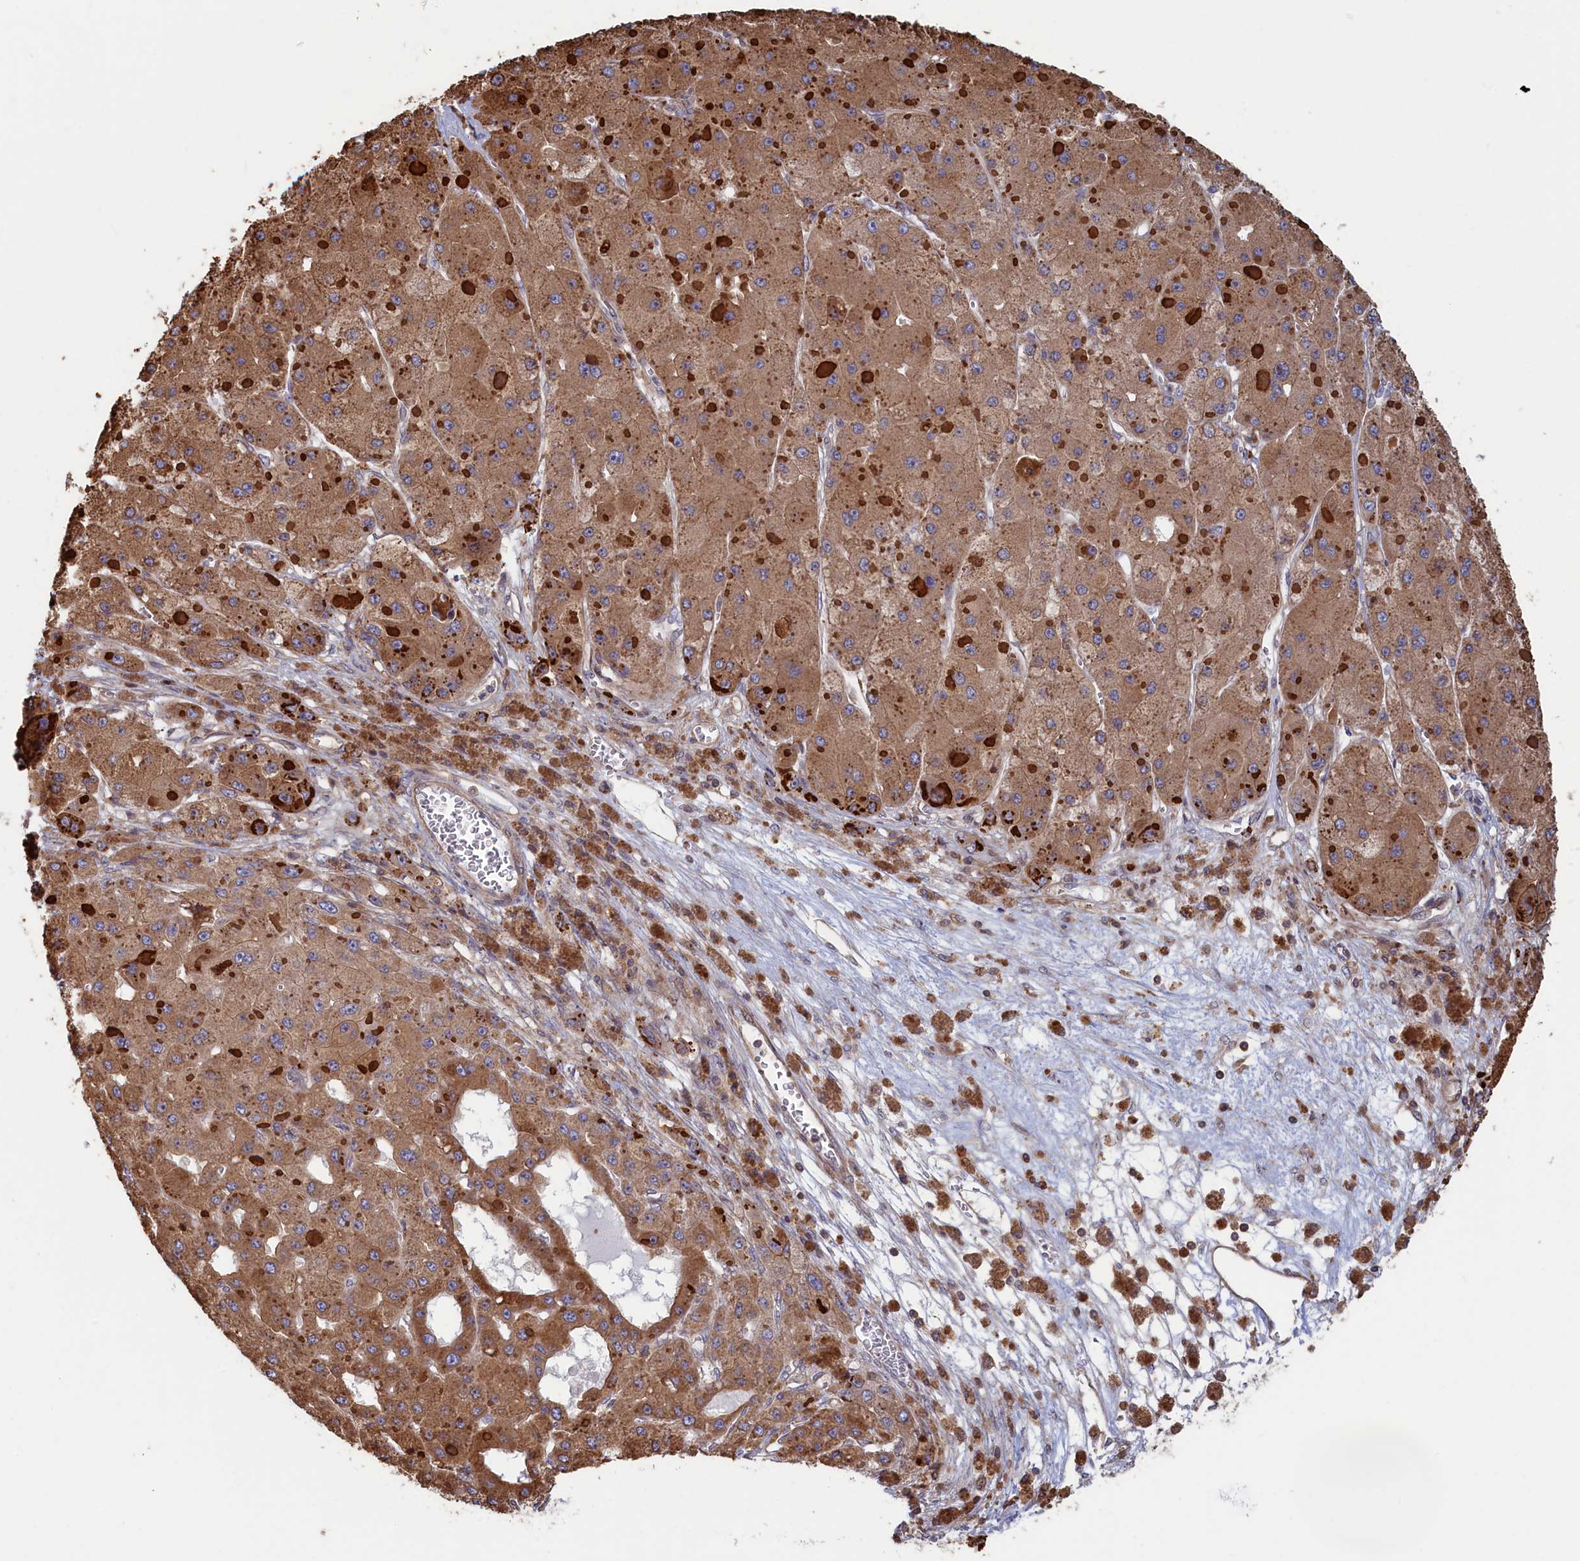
{"staining": {"intensity": "moderate", "quantity": ">75%", "location": "cytoplasmic/membranous"}, "tissue": "liver cancer", "cell_type": "Tumor cells", "image_type": "cancer", "snomed": [{"axis": "morphology", "description": "Carcinoma, Hepatocellular, NOS"}, {"axis": "topography", "description": "Liver"}], "caption": "Moderate cytoplasmic/membranous positivity for a protein is present in about >75% of tumor cells of liver cancer using immunohistochemistry.", "gene": "RILPL1", "patient": {"sex": "female", "age": 73}}